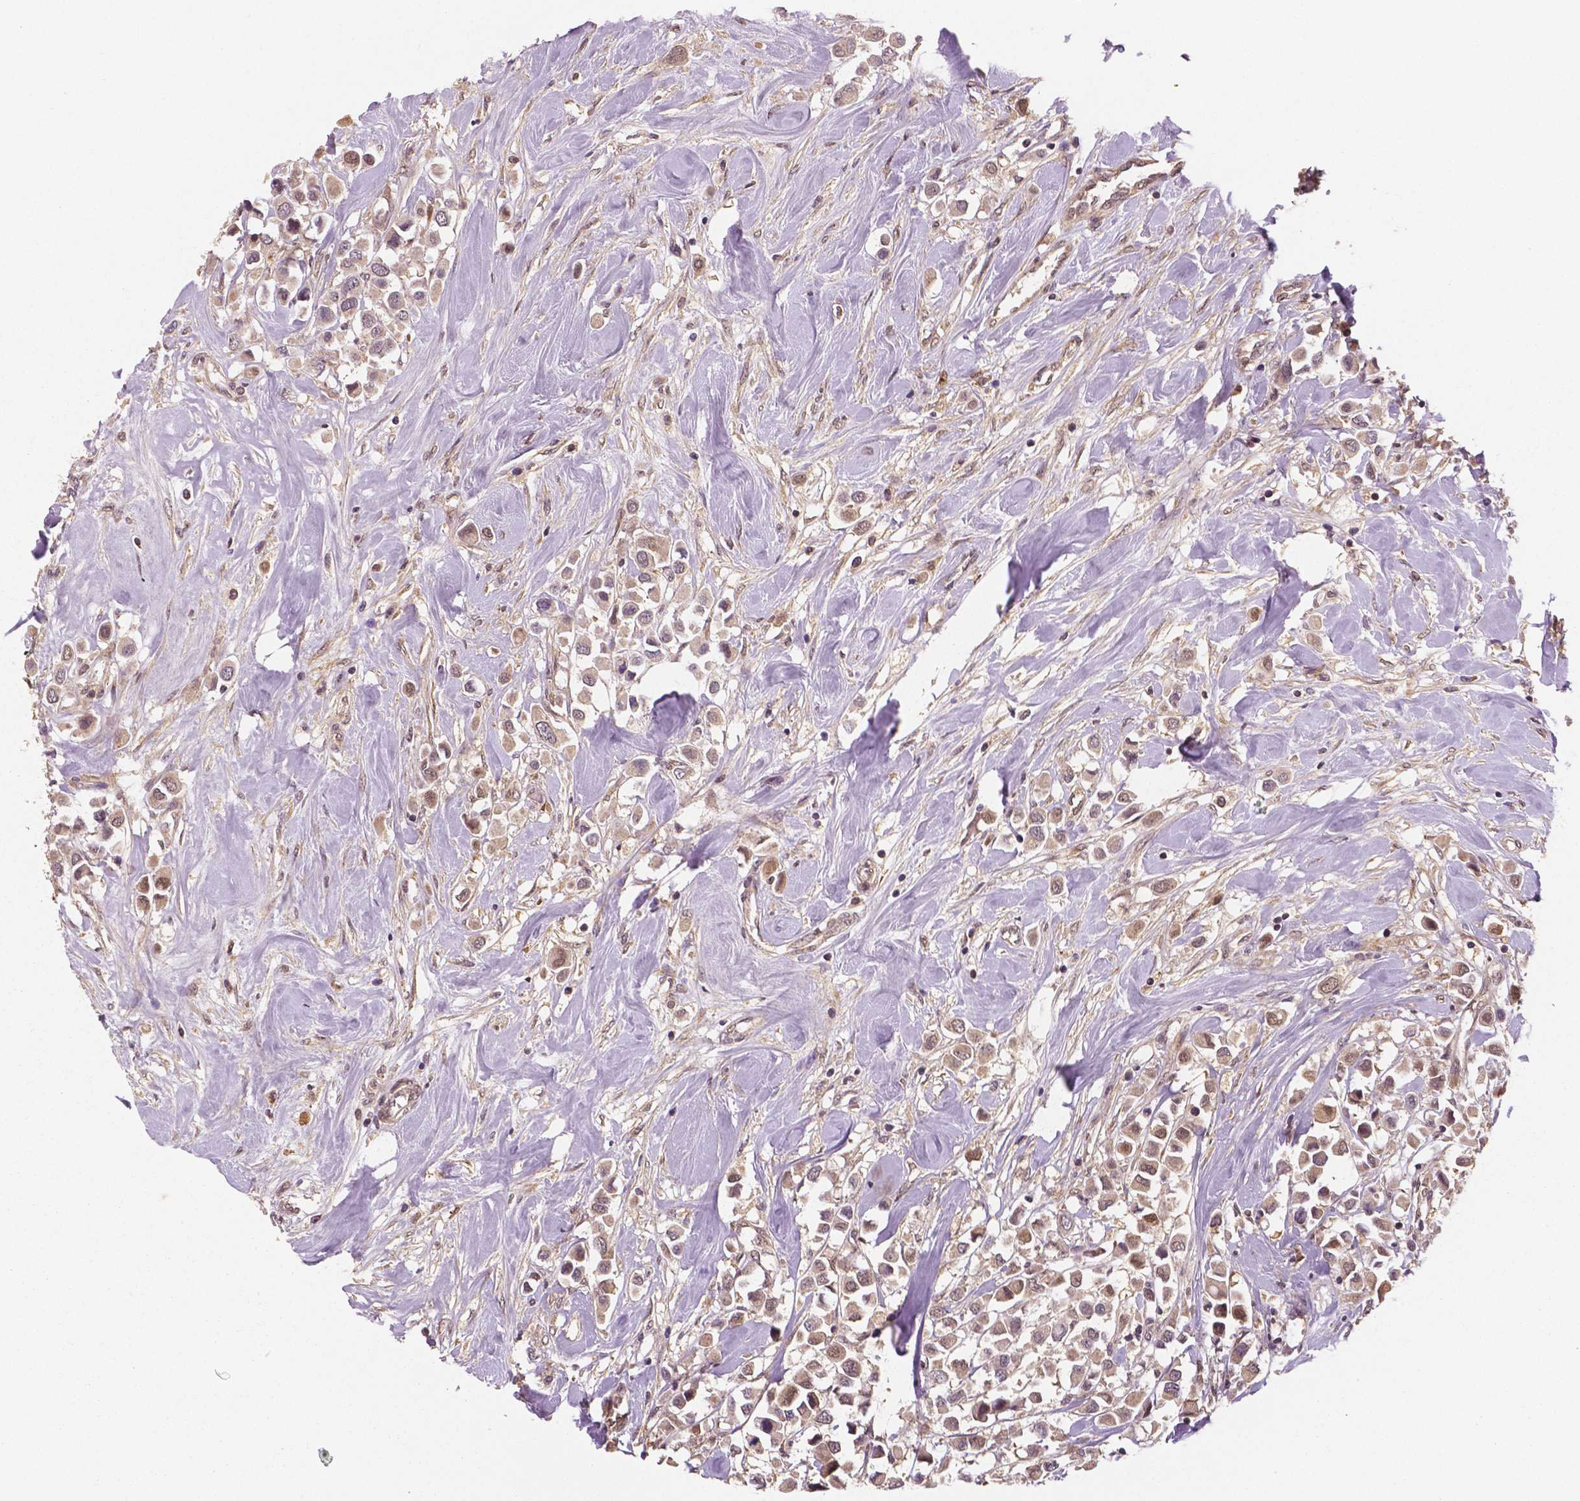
{"staining": {"intensity": "weak", "quantity": ">75%", "location": "cytoplasmic/membranous,nuclear"}, "tissue": "breast cancer", "cell_type": "Tumor cells", "image_type": "cancer", "snomed": [{"axis": "morphology", "description": "Duct carcinoma"}, {"axis": "topography", "description": "Breast"}], "caption": "There is low levels of weak cytoplasmic/membranous and nuclear expression in tumor cells of invasive ductal carcinoma (breast), as demonstrated by immunohistochemical staining (brown color).", "gene": "STAT3", "patient": {"sex": "female", "age": 61}}